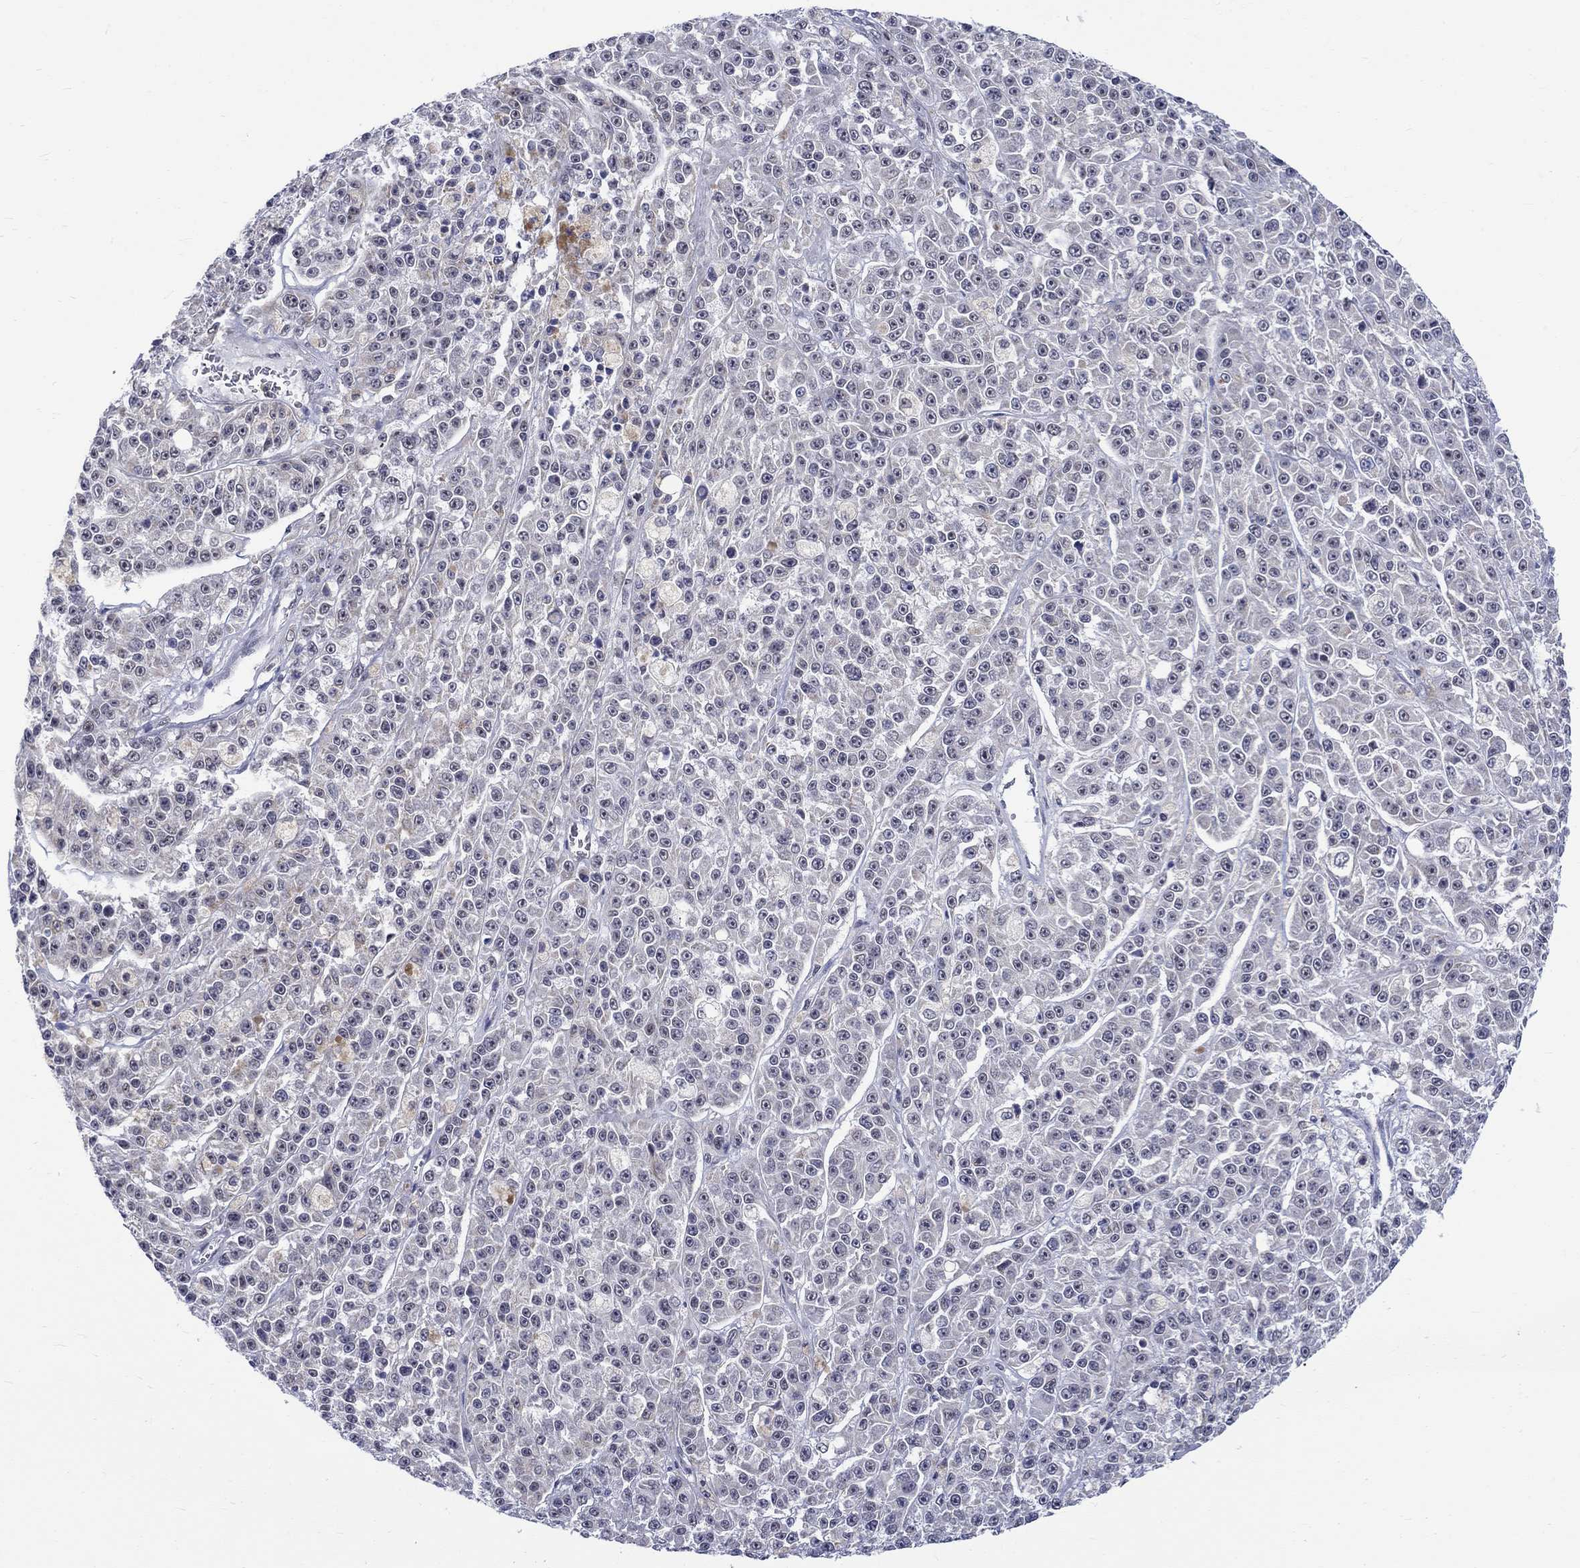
{"staining": {"intensity": "negative", "quantity": "none", "location": "none"}, "tissue": "melanoma", "cell_type": "Tumor cells", "image_type": "cancer", "snomed": [{"axis": "morphology", "description": "Malignant melanoma, NOS"}, {"axis": "topography", "description": "Skin"}], "caption": "Tumor cells are negative for brown protein staining in melanoma. The staining was performed using DAB (3,3'-diaminobenzidine) to visualize the protein expression in brown, while the nuclei were stained in blue with hematoxylin (Magnification: 20x).", "gene": "ST6GALNAC1", "patient": {"sex": "female", "age": 58}}